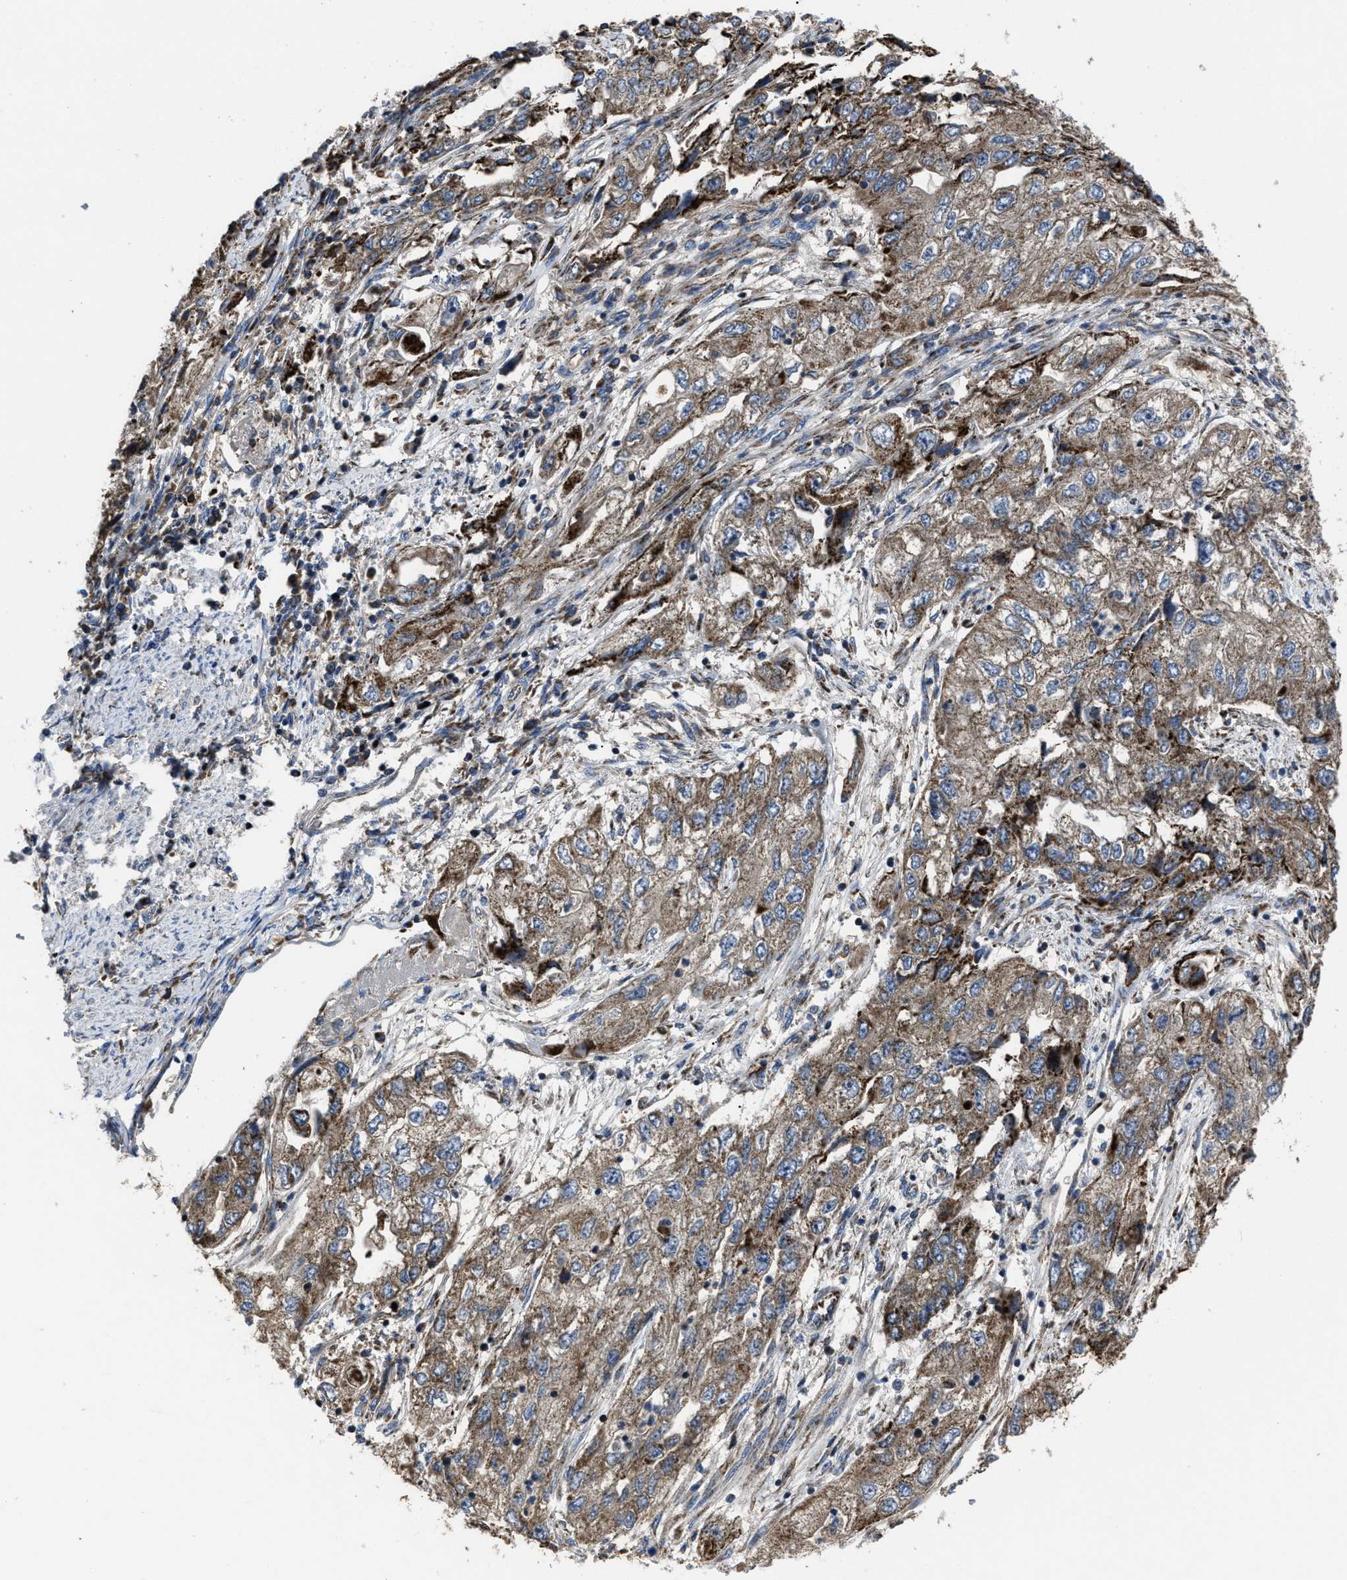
{"staining": {"intensity": "weak", "quantity": ">75%", "location": "cytoplasmic/membranous"}, "tissue": "endometrial cancer", "cell_type": "Tumor cells", "image_type": "cancer", "snomed": [{"axis": "morphology", "description": "Adenocarcinoma, NOS"}, {"axis": "topography", "description": "Endometrium"}], "caption": "Immunohistochemistry histopathology image of human adenocarcinoma (endometrial) stained for a protein (brown), which reveals low levels of weak cytoplasmic/membranous positivity in approximately >75% of tumor cells.", "gene": "PASK", "patient": {"sex": "female", "age": 49}}